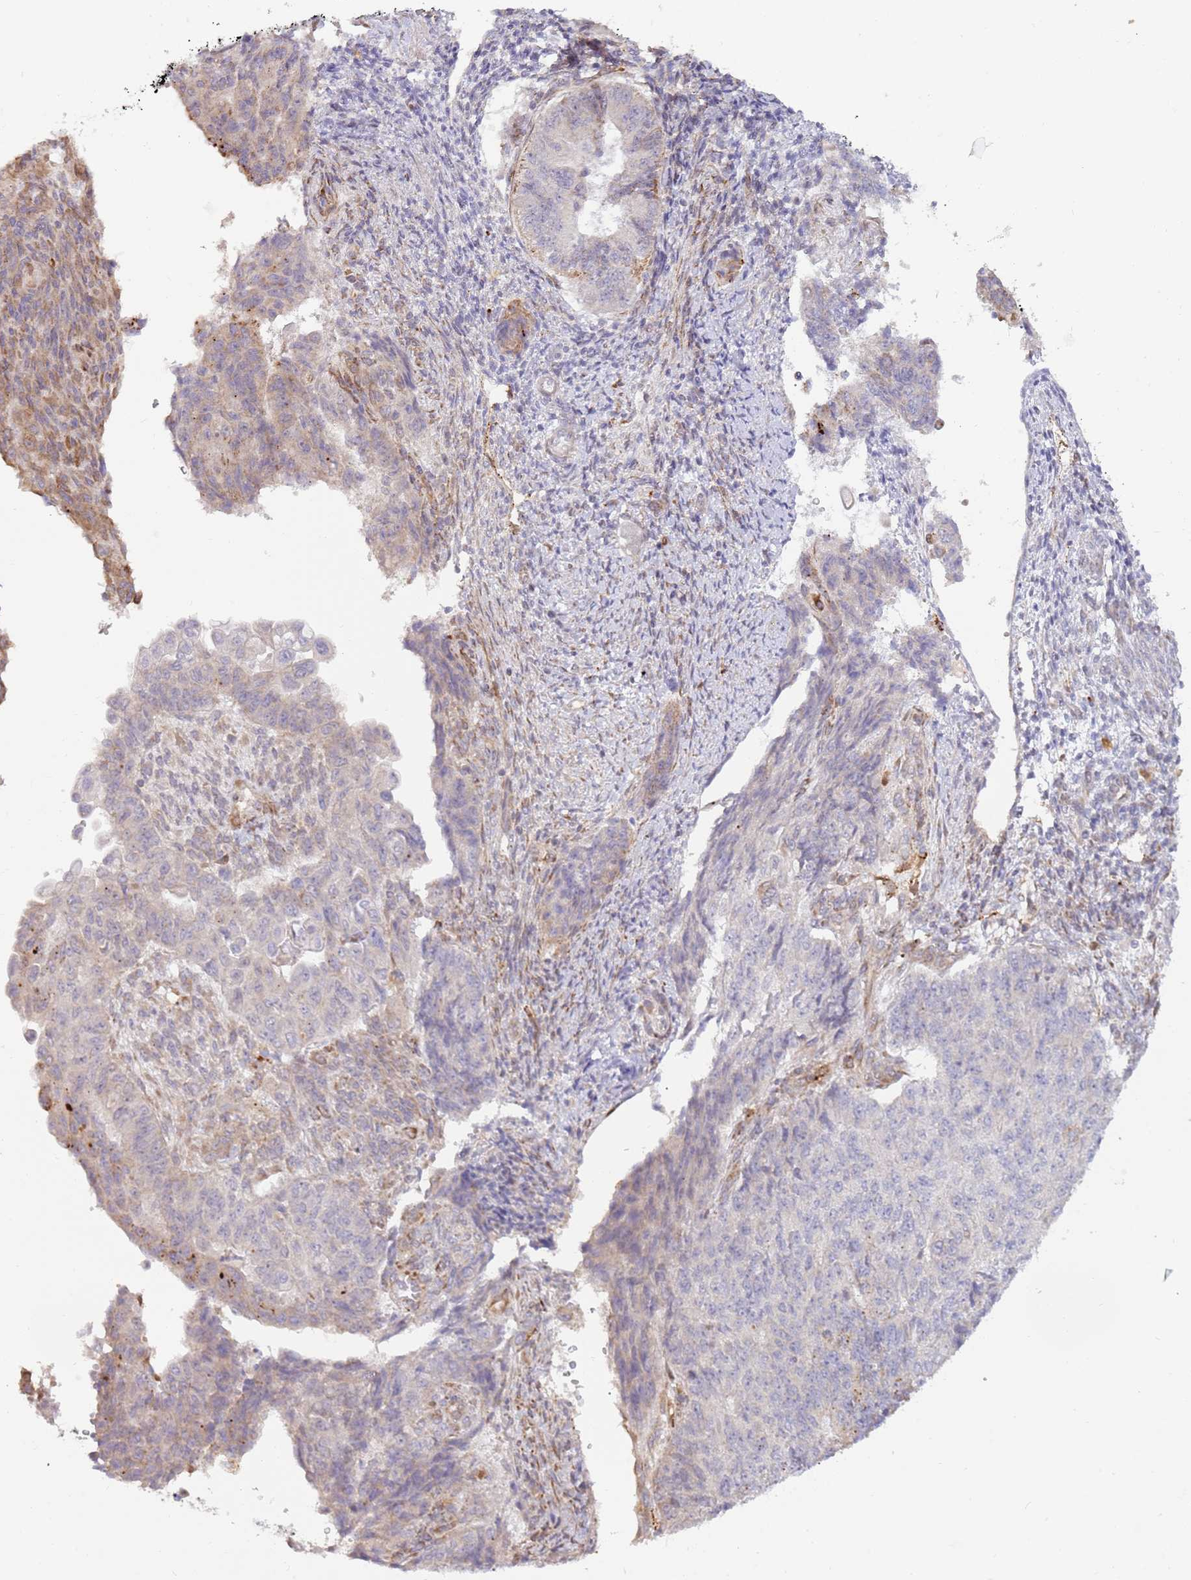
{"staining": {"intensity": "negative", "quantity": "none", "location": "none"}, "tissue": "endometrial cancer", "cell_type": "Tumor cells", "image_type": "cancer", "snomed": [{"axis": "morphology", "description": "Adenocarcinoma, NOS"}, {"axis": "topography", "description": "Endometrium"}], "caption": "DAB immunohistochemical staining of endometrial cancer reveals no significant positivity in tumor cells.", "gene": "GRAP", "patient": {"sex": "female", "age": 32}}